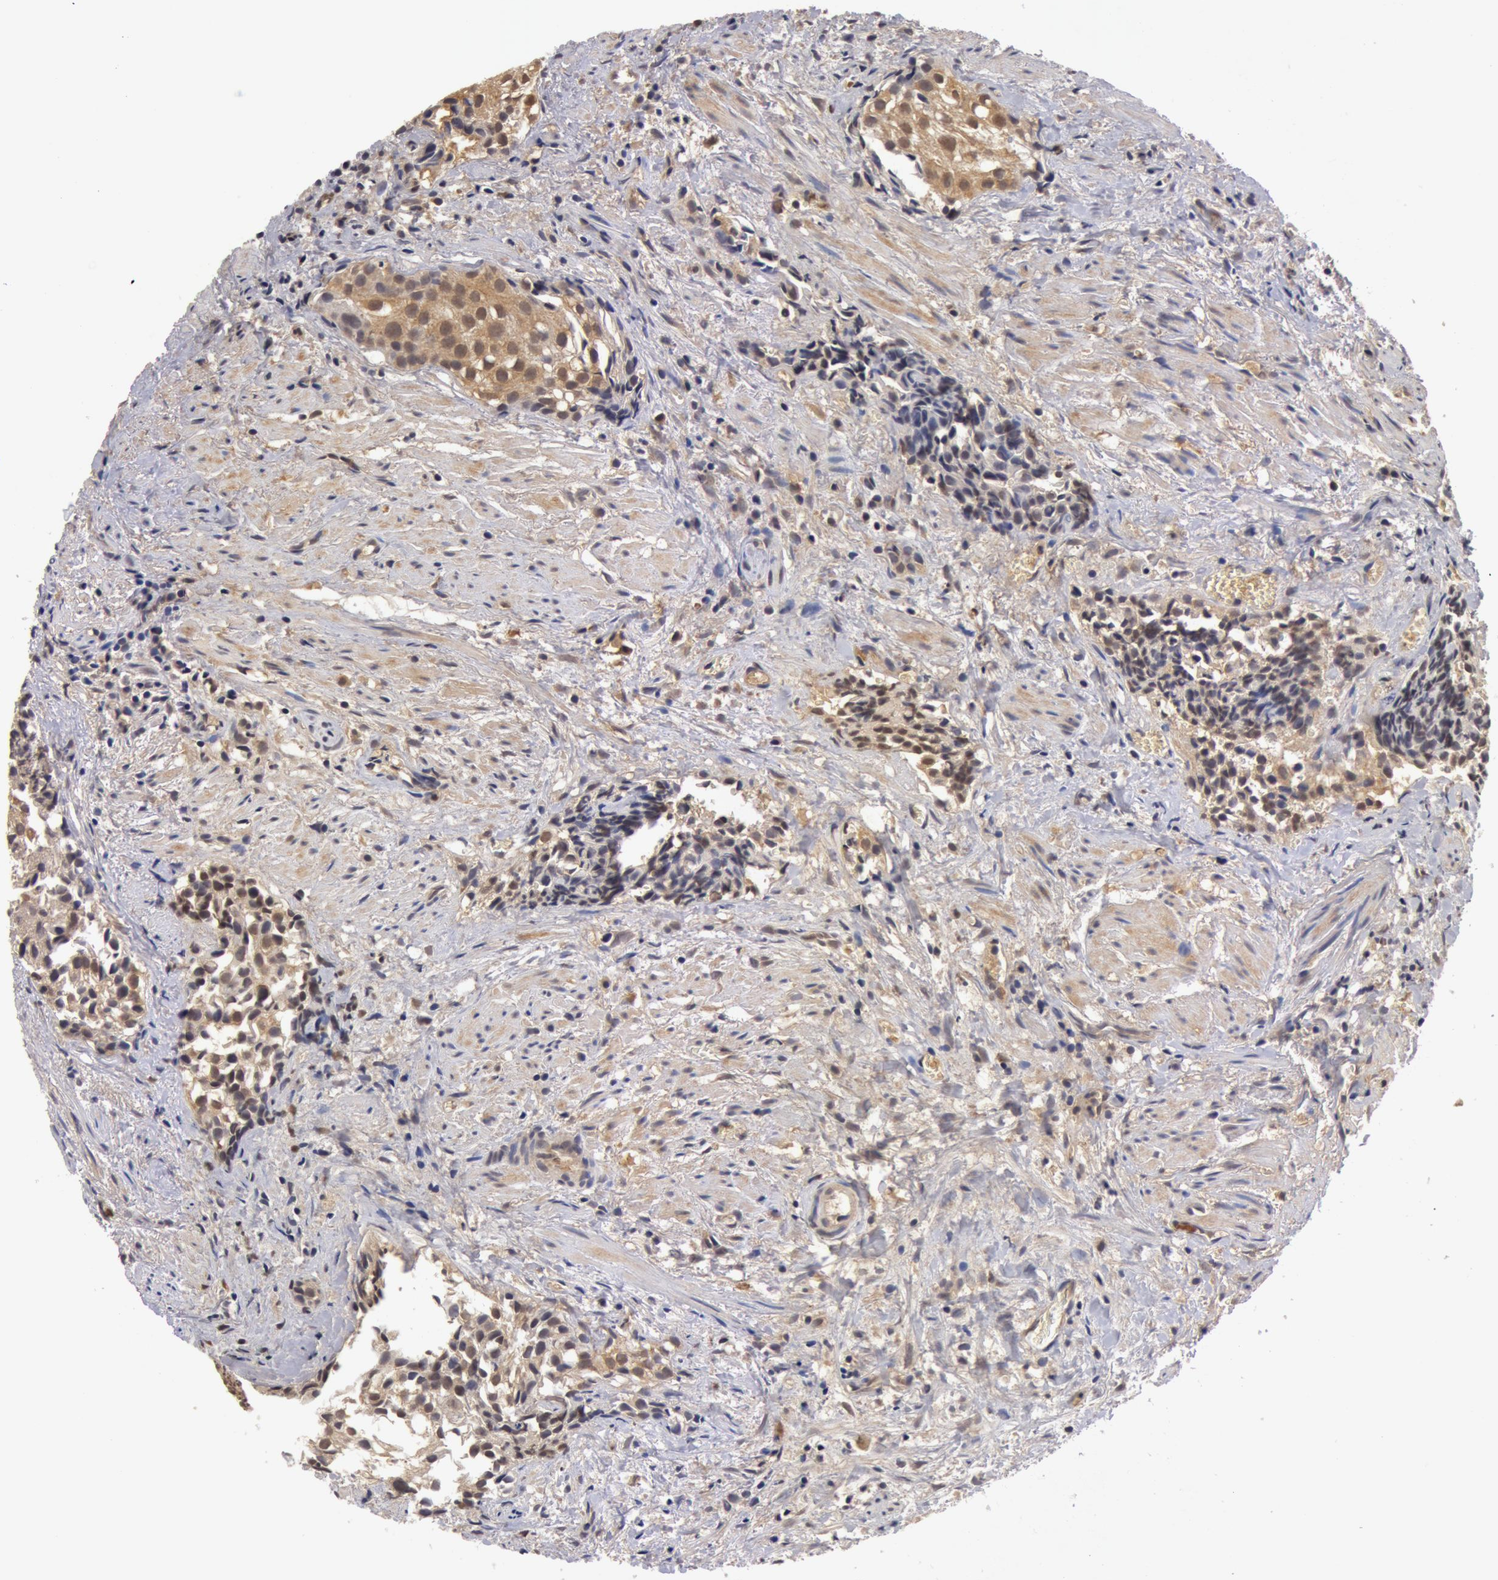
{"staining": {"intensity": "weak", "quantity": "25%-75%", "location": "cytoplasmic/membranous,nuclear"}, "tissue": "urothelial cancer", "cell_type": "Tumor cells", "image_type": "cancer", "snomed": [{"axis": "morphology", "description": "Urothelial carcinoma, High grade"}, {"axis": "topography", "description": "Urinary bladder"}], "caption": "Immunohistochemical staining of urothelial carcinoma (high-grade) exhibits weak cytoplasmic/membranous and nuclear protein positivity in about 25%-75% of tumor cells. (DAB IHC, brown staining for protein, blue staining for nuclei).", "gene": "BCHE", "patient": {"sex": "female", "age": 78}}